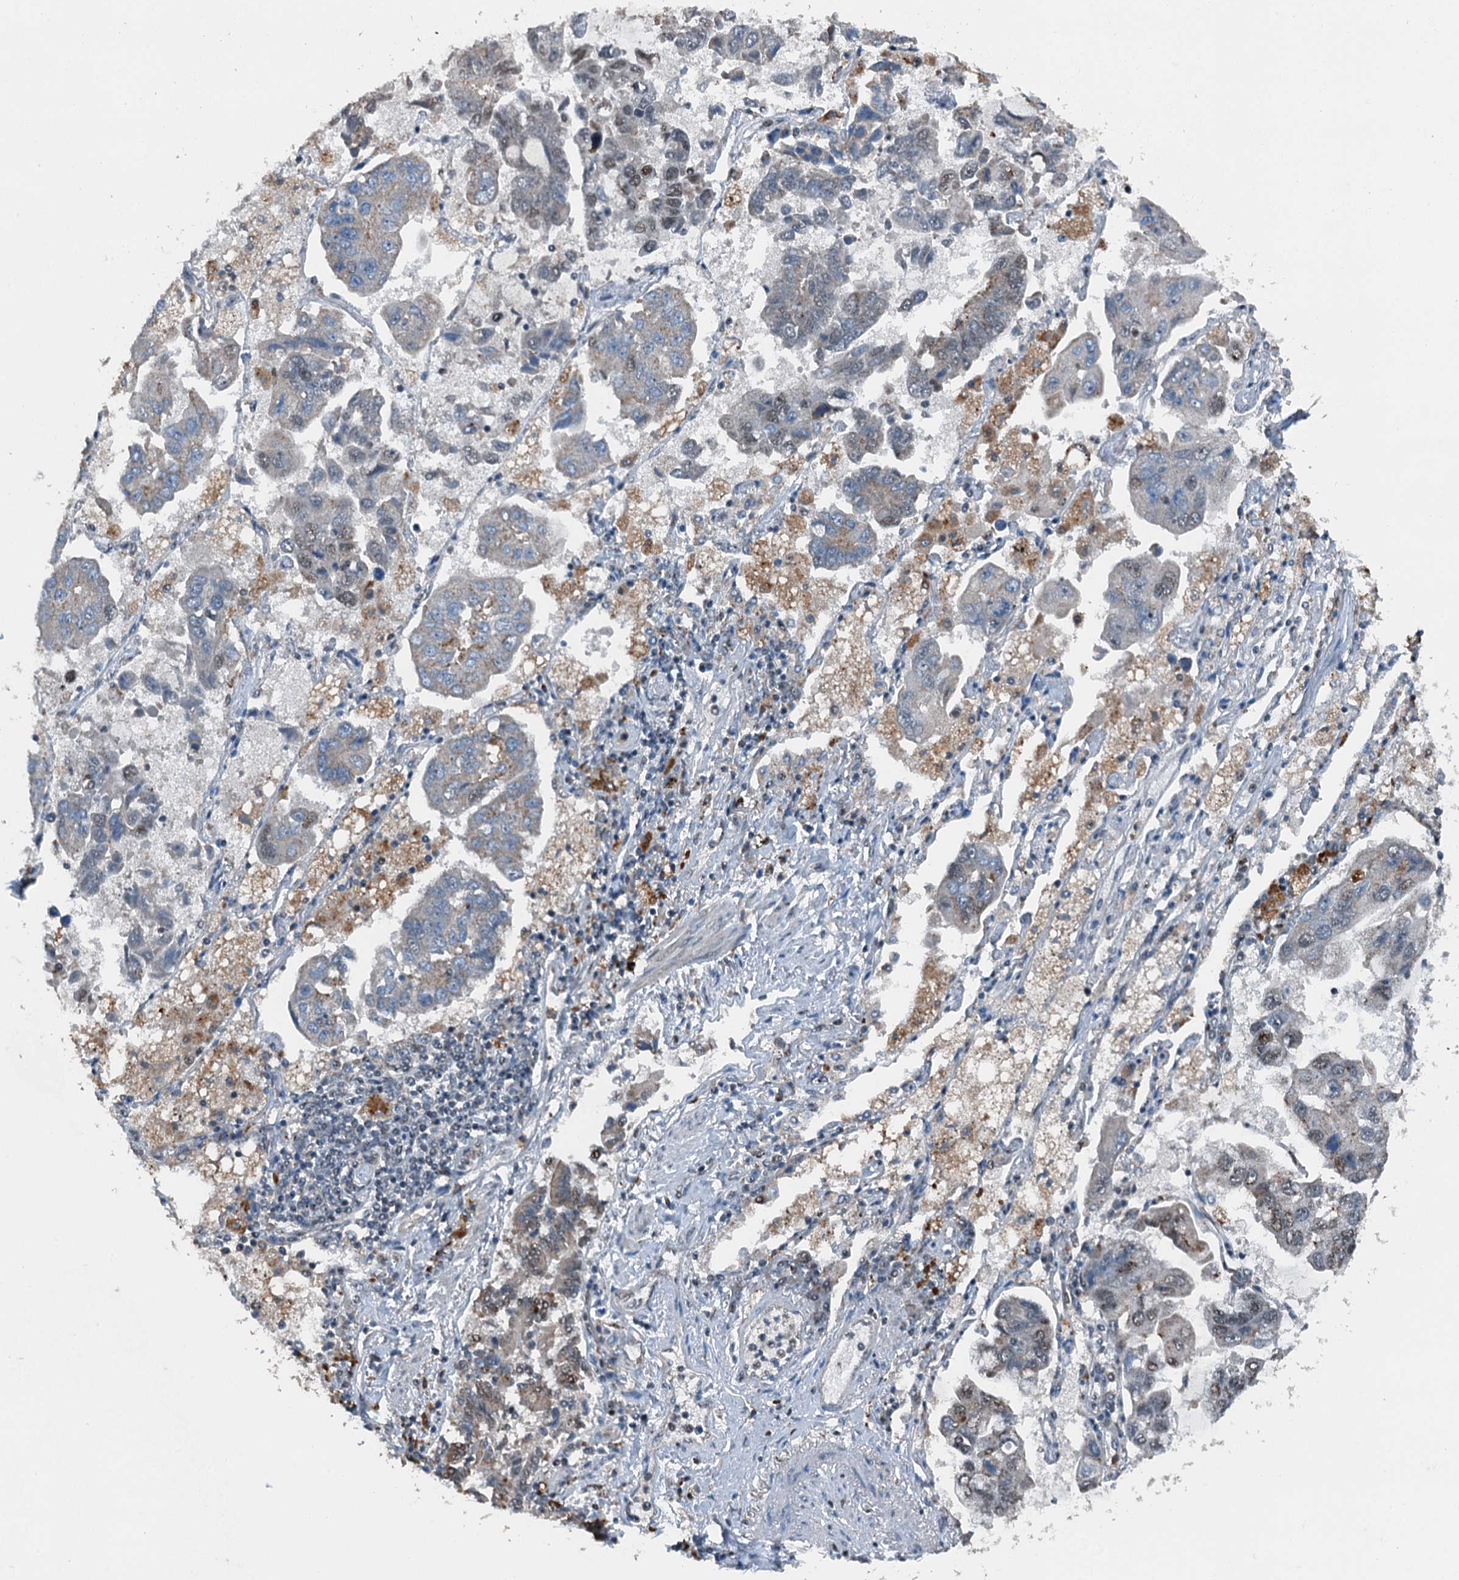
{"staining": {"intensity": "negative", "quantity": "none", "location": "none"}, "tissue": "lung cancer", "cell_type": "Tumor cells", "image_type": "cancer", "snomed": [{"axis": "morphology", "description": "Adenocarcinoma, NOS"}, {"axis": "topography", "description": "Lung"}], "caption": "DAB immunohistochemical staining of lung cancer demonstrates no significant expression in tumor cells. Brightfield microscopy of immunohistochemistry stained with DAB (3,3'-diaminobenzidine) (brown) and hematoxylin (blue), captured at high magnification.", "gene": "BMERB1", "patient": {"sex": "male", "age": 64}}